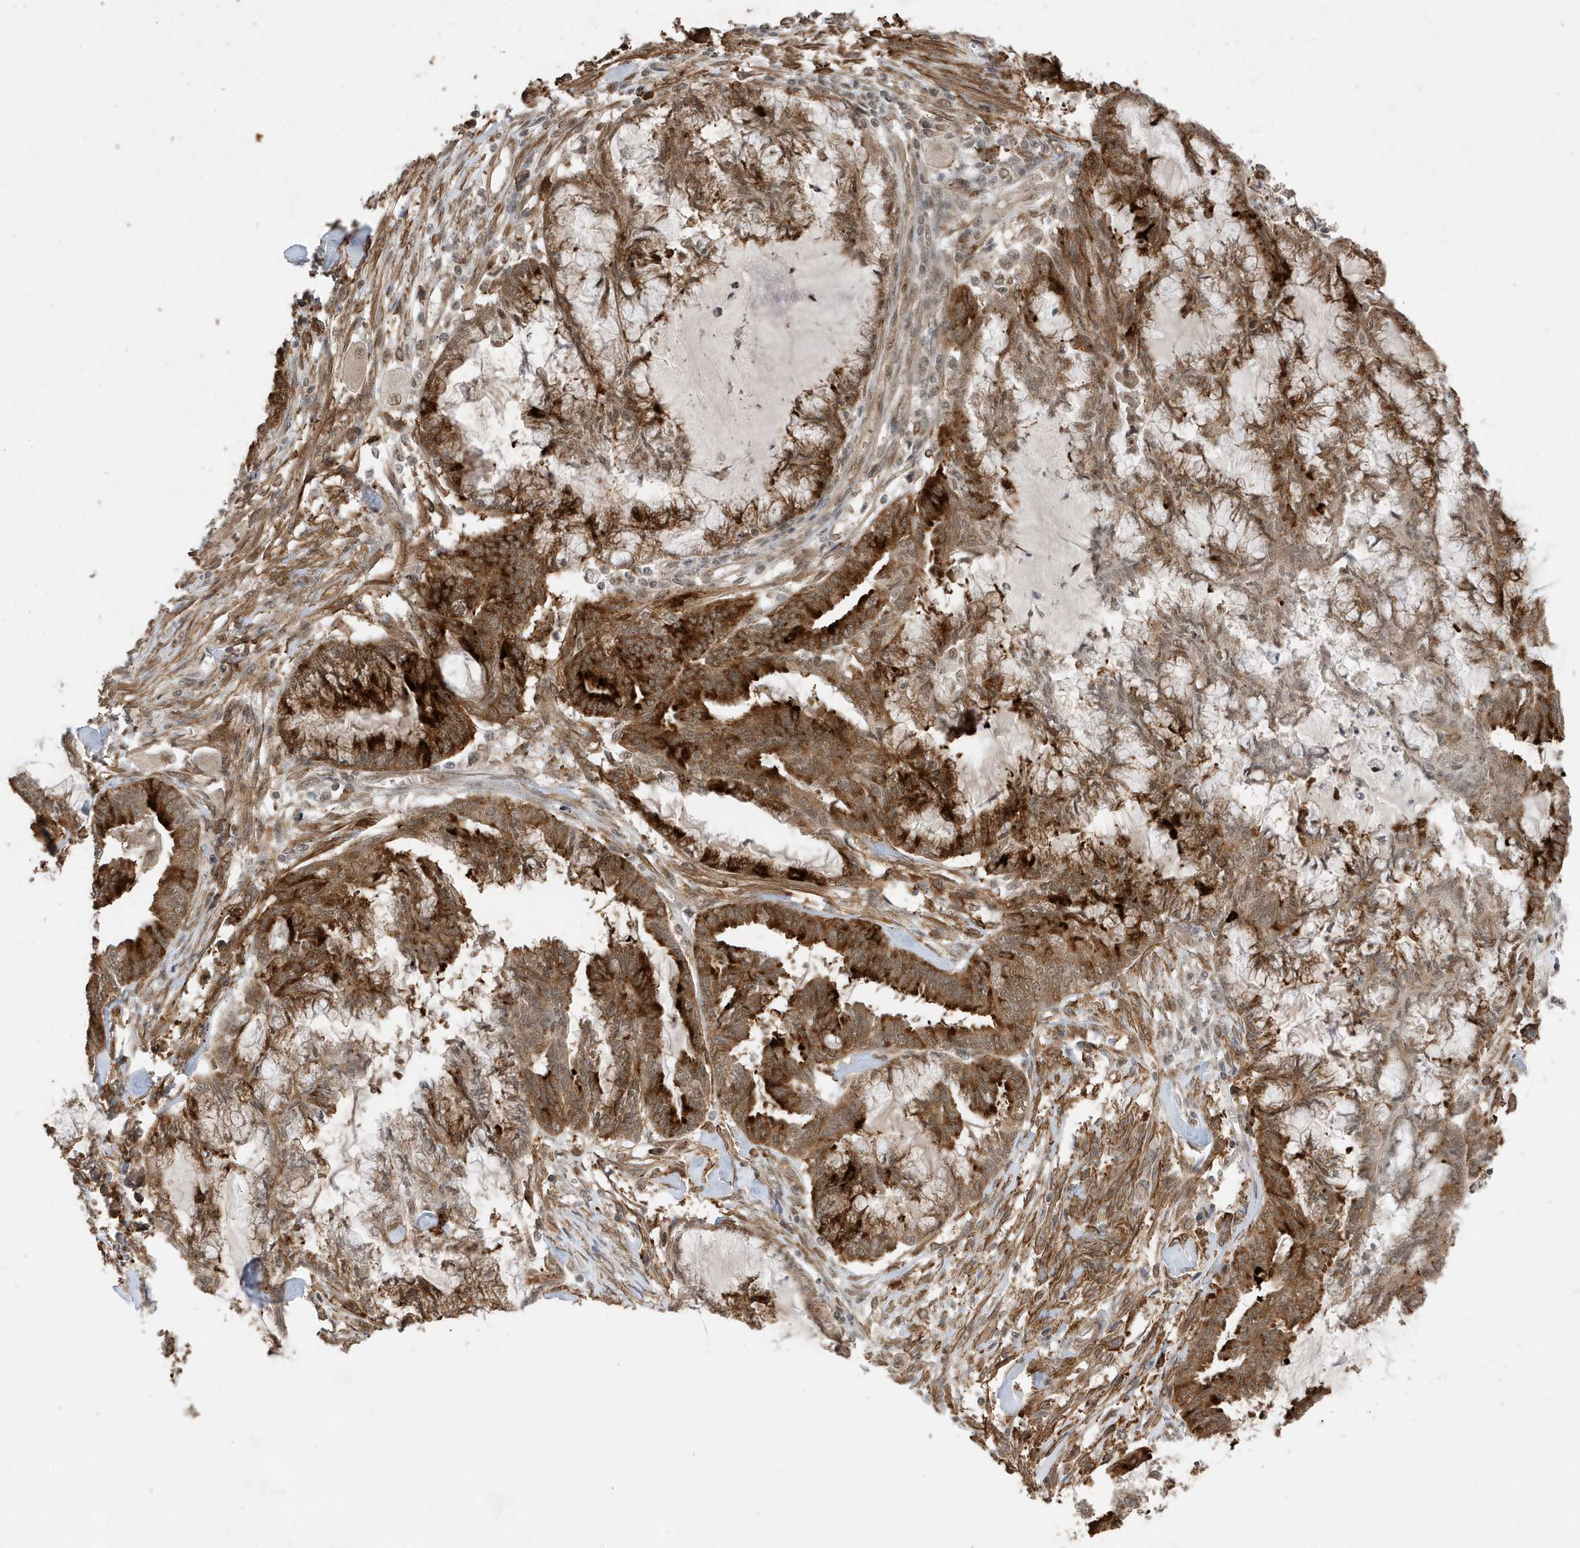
{"staining": {"intensity": "strong", "quantity": "25%-75%", "location": "cytoplasmic/membranous"}, "tissue": "endometrial cancer", "cell_type": "Tumor cells", "image_type": "cancer", "snomed": [{"axis": "morphology", "description": "Adenocarcinoma, NOS"}, {"axis": "topography", "description": "Endometrium"}], "caption": "IHC micrograph of neoplastic tissue: human endometrial cancer stained using immunohistochemistry displays high levels of strong protein expression localized specifically in the cytoplasmic/membranous of tumor cells, appearing as a cytoplasmic/membranous brown color.", "gene": "MAST3", "patient": {"sex": "female", "age": 86}}